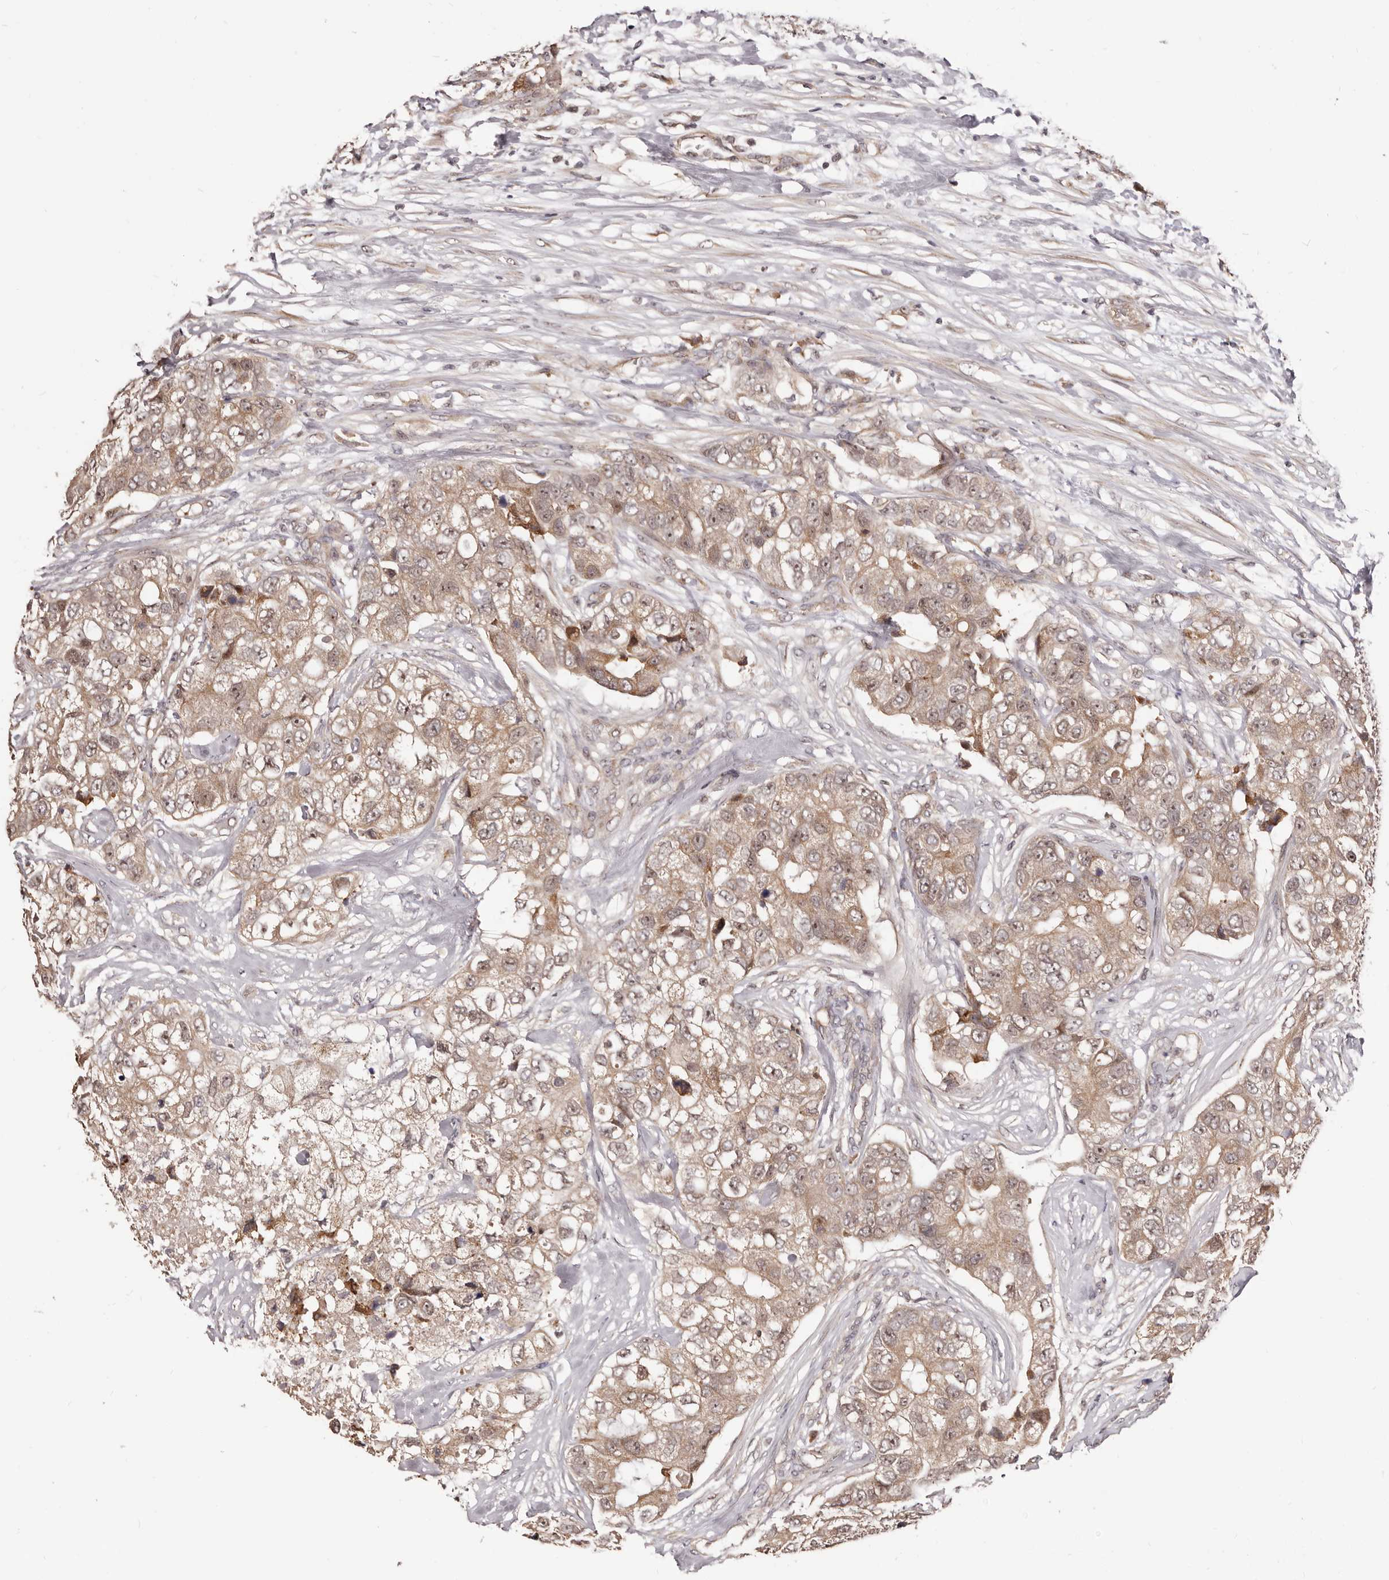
{"staining": {"intensity": "moderate", "quantity": ">75%", "location": "cytoplasmic/membranous,nuclear"}, "tissue": "breast cancer", "cell_type": "Tumor cells", "image_type": "cancer", "snomed": [{"axis": "morphology", "description": "Duct carcinoma"}, {"axis": "topography", "description": "Breast"}], "caption": "Immunohistochemical staining of breast cancer (infiltrating ductal carcinoma) shows moderate cytoplasmic/membranous and nuclear protein positivity in about >75% of tumor cells.", "gene": "NOL12", "patient": {"sex": "female", "age": 62}}